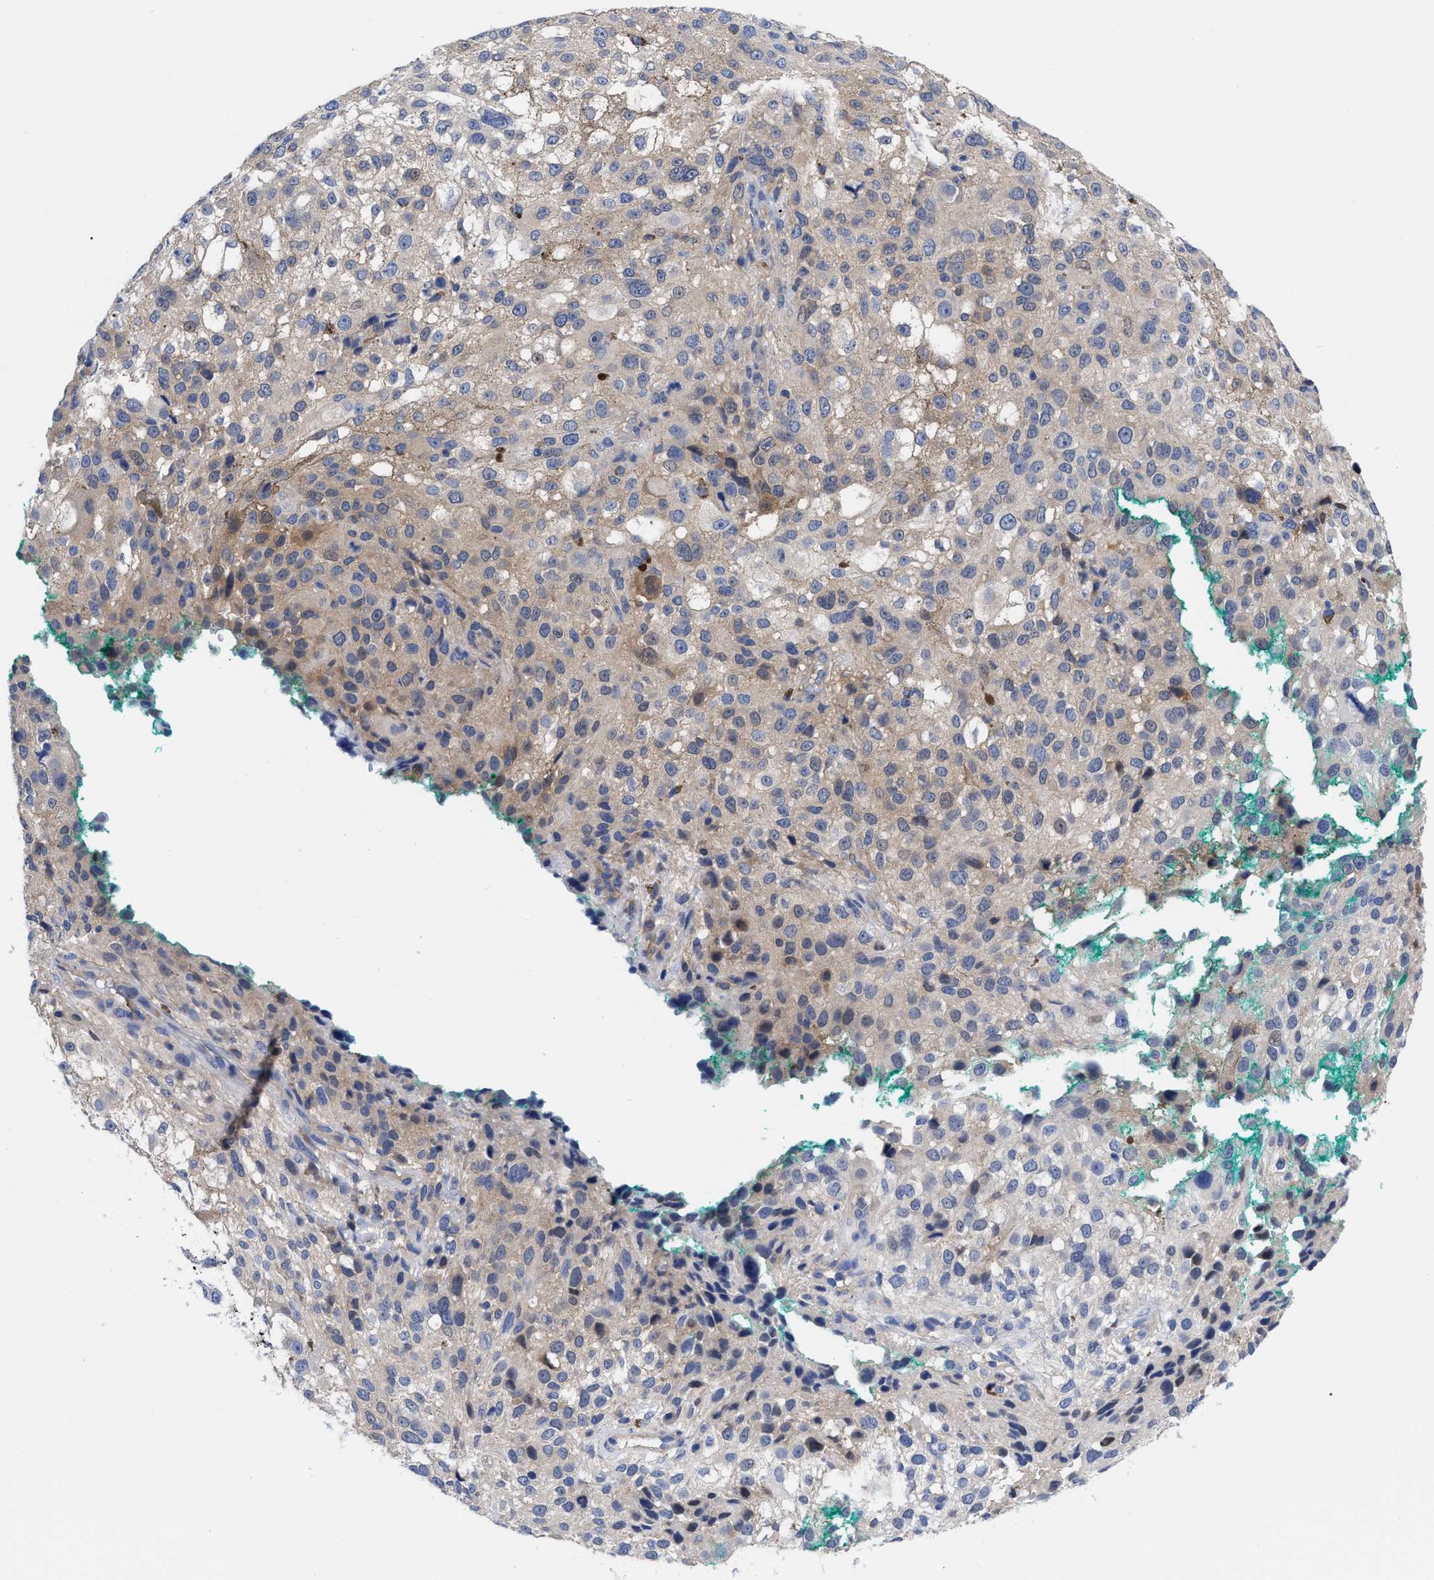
{"staining": {"intensity": "moderate", "quantity": "25%-75%", "location": "cytoplasmic/membranous"}, "tissue": "melanoma", "cell_type": "Tumor cells", "image_type": "cancer", "snomed": [{"axis": "morphology", "description": "Necrosis, NOS"}, {"axis": "morphology", "description": "Malignant melanoma, NOS"}, {"axis": "topography", "description": "Skin"}], "caption": "A photomicrograph of human melanoma stained for a protein demonstrates moderate cytoplasmic/membranous brown staining in tumor cells.", "gene": "RBKS", "patient": {"sex": "female", "age": 87}}